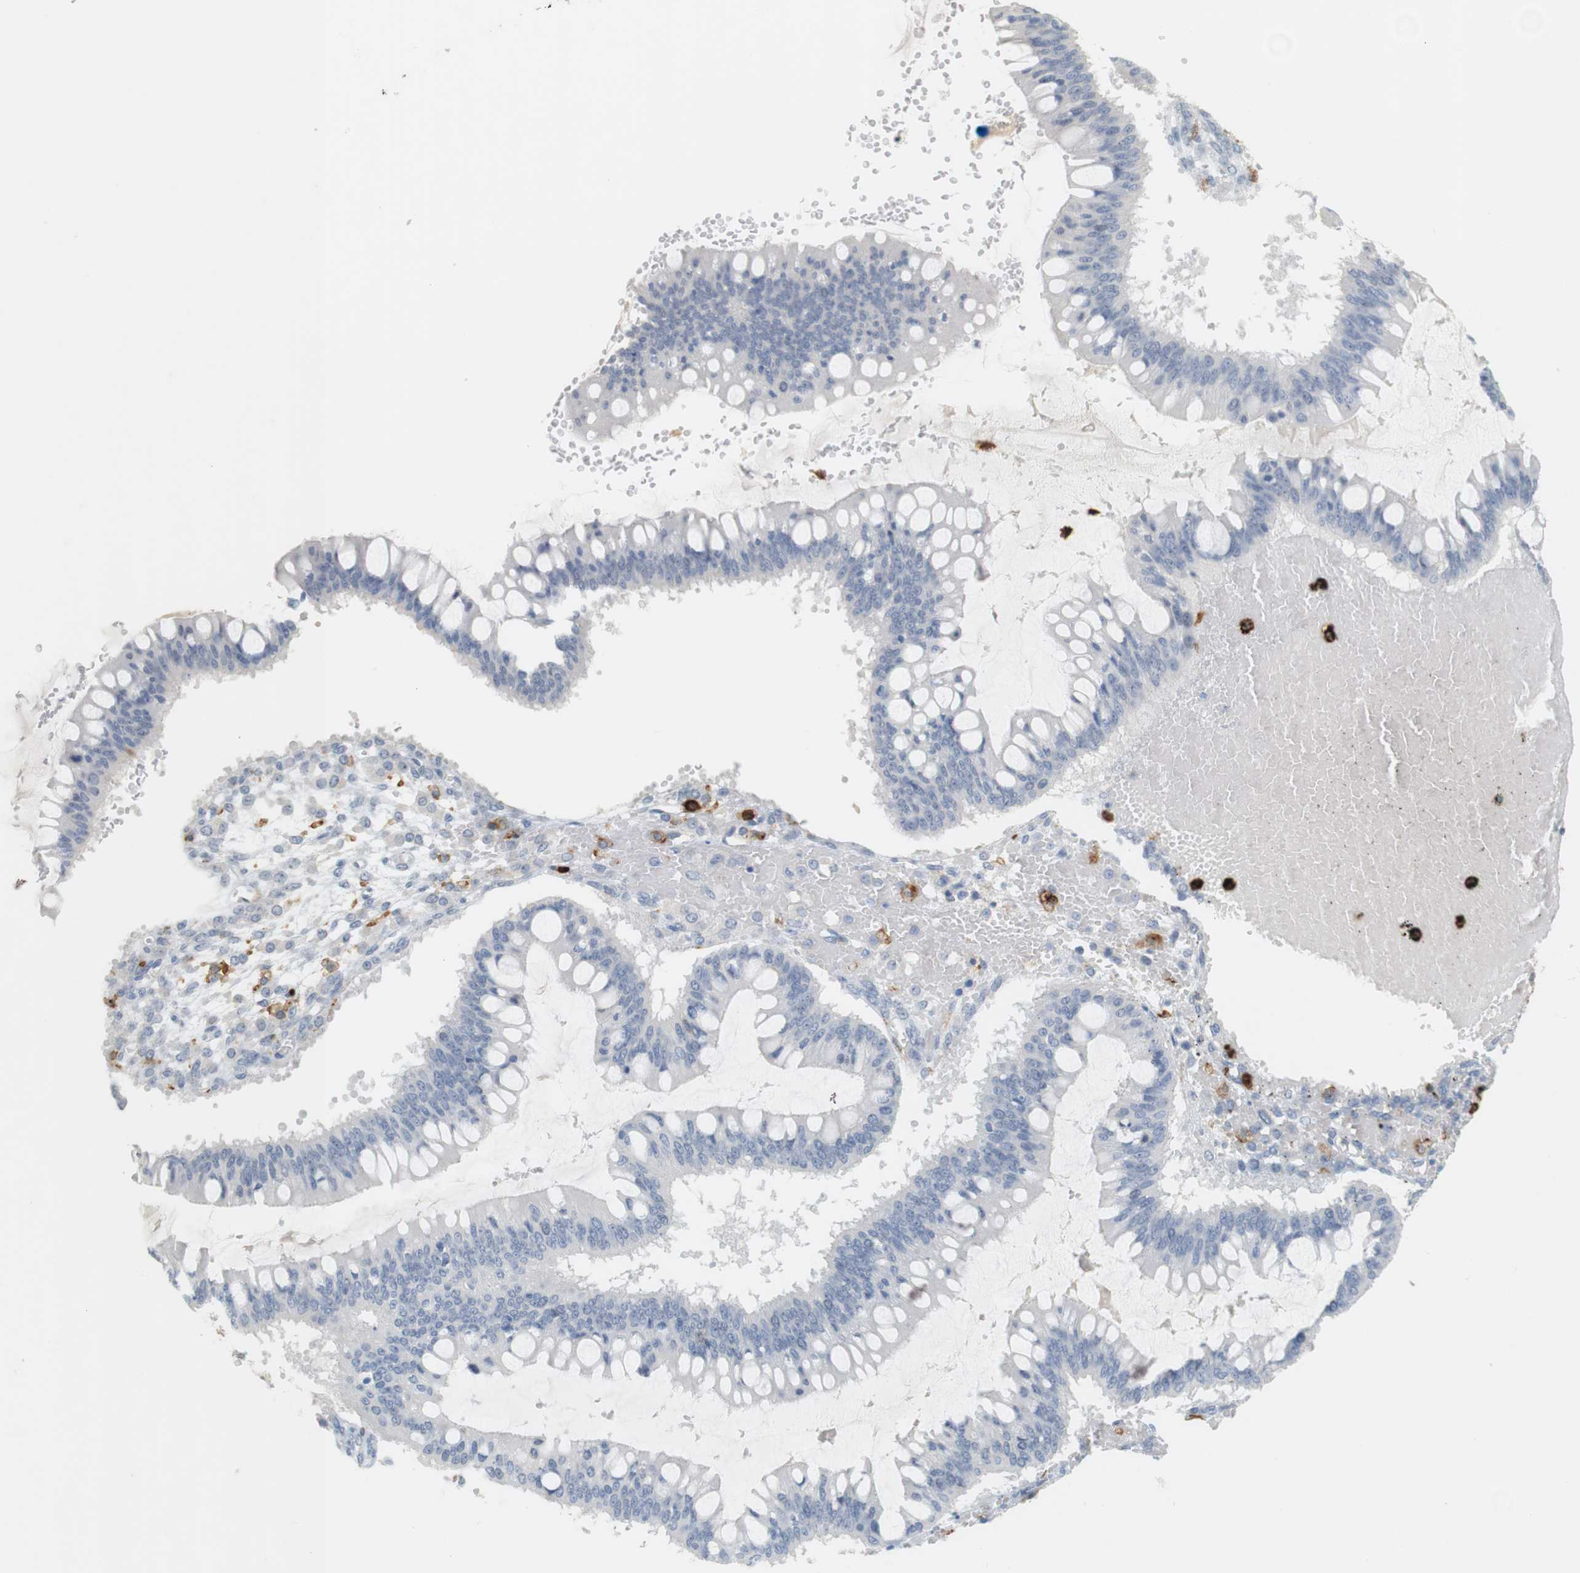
{"staining": {"intensity": "negative", "quantity": "none", "location": "none"}, "tissue": "ovarian cancer", "cell_type": "Tumor cells", "image_type": "cancer", "snomed": [{"axis": "morphology", "description": "Cystadenocarcinoma, mucinous, NOS"}, {"axis": "topography", "description": "Ovary"}], "caption": "A micrograph of human ovarian cancer (mucinous cystadenocarcinoma) is negative for staining in tumor cells. (DAB immunohistochemistry (IHC) visualized using brightfield microscopy, high magnification).", "gene": "SIRPA", "patient": {"sex": "female", "age": 73}}